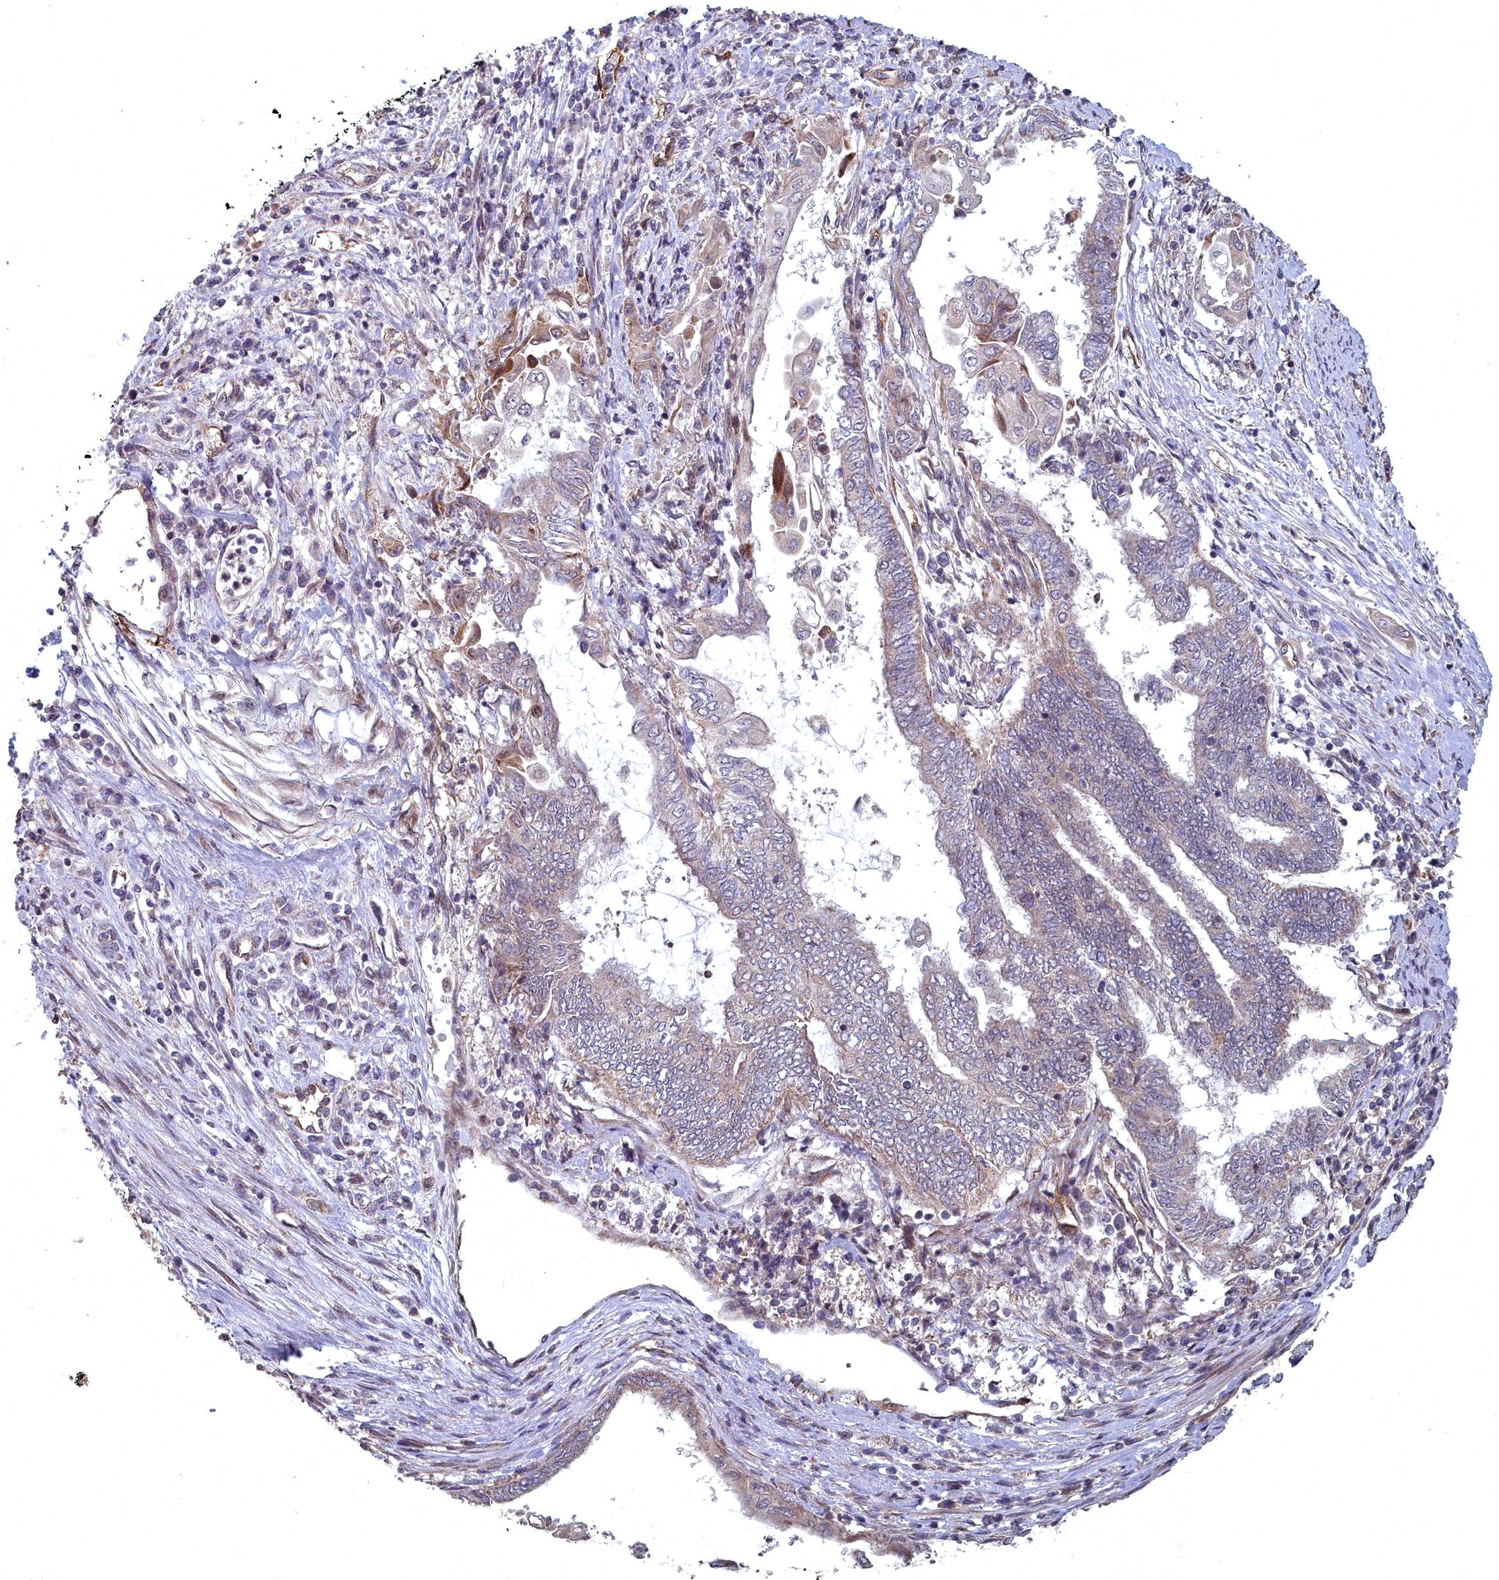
{"staining": {"intensity": "weak", "quantity": "<25%", "location": "cytoplasmic/membranous"}, "tissue": "endometrial cancer", "cell_type": "Tumor cells", "image_type": "cancer", "snomed": [{"axis": "morphology", "description": "Adenocarcinoma, NOS"}, {"axis": "topography", "description": "Uterus"}, {"axis": "topography", "description": "Endometrium"}], "caption": "This is an immunohistochemistry (IHC) histopathology image of human endometrial adenocarcinoma. There is no positivity in tumor cells.", "gene": "TSPYL4", "patient": {"sex": "female", "age": 70}}